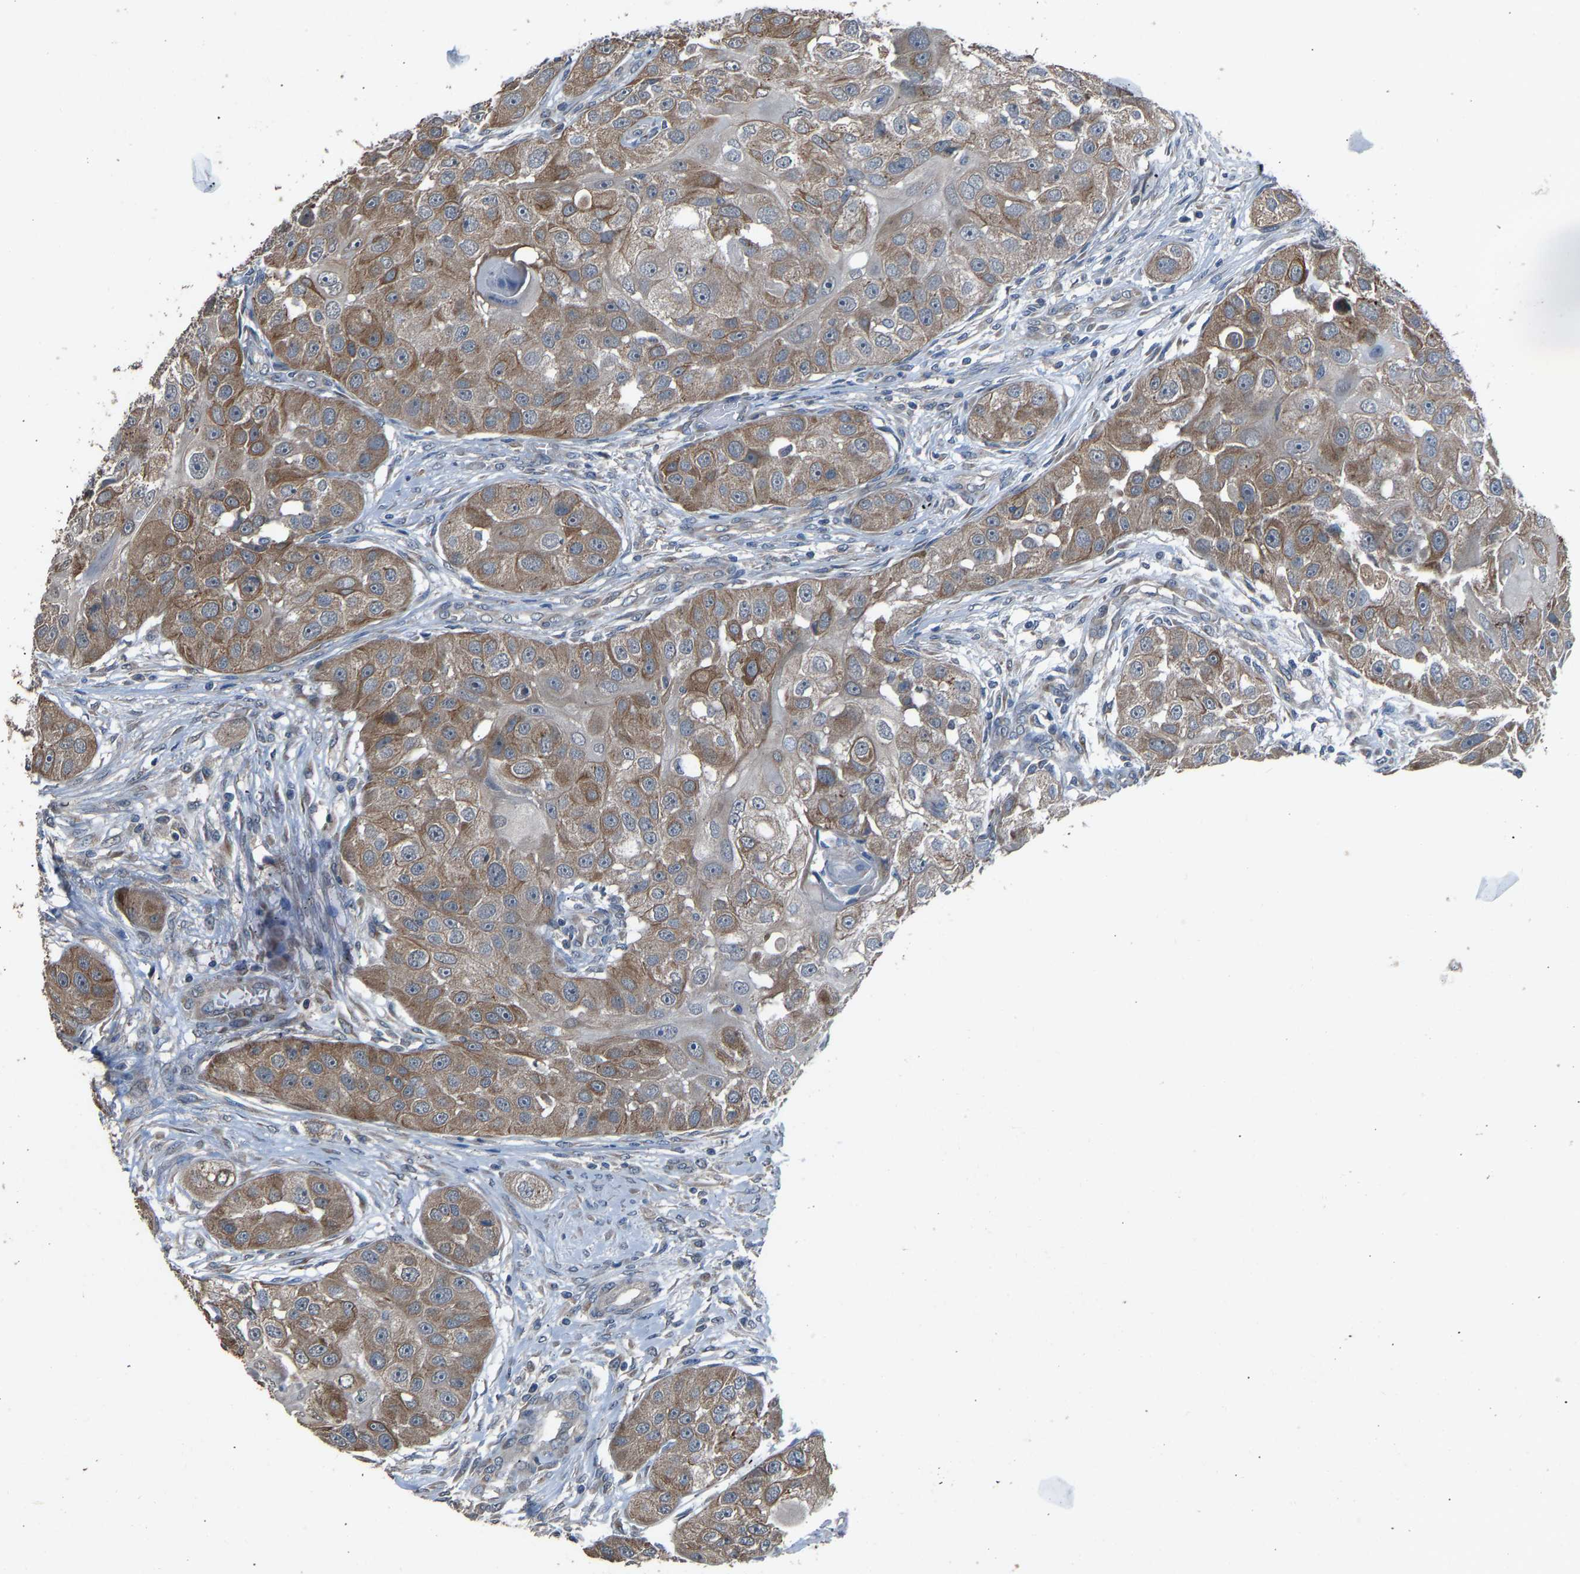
{"staining": {"intensity": "moderate", "quantity": ">75%", "location": "cytoplasmic/membranous"}, "tissue": "head and neck cancer", "cell_type": "Tumor cells", "image_type": "cancer", "snomed": [{"axis": "morphology", "description": "Normal tissue, NOS"}, {"axis": "morphology", "description": "Squamous cell carcinoma, NOS"}, {"axis": "topography", "description": "Skeletal muscle"}, {"axis": "topography", "description": "Head-Neck"}], "caption": "High-magnification brightfield microscopy of head and neck cancer (squamous cell carcinoma) stained with DAB (3,3'-diaminobenzidine) (brown) and counterstained with hematoxylin (blue). tumor cells exhibit moderate cytoplasmic/membranous staining is seen in approximately>75% of cells.", "gene": "SLC43A1", "patient": {"sex": "male", "age": 51}}